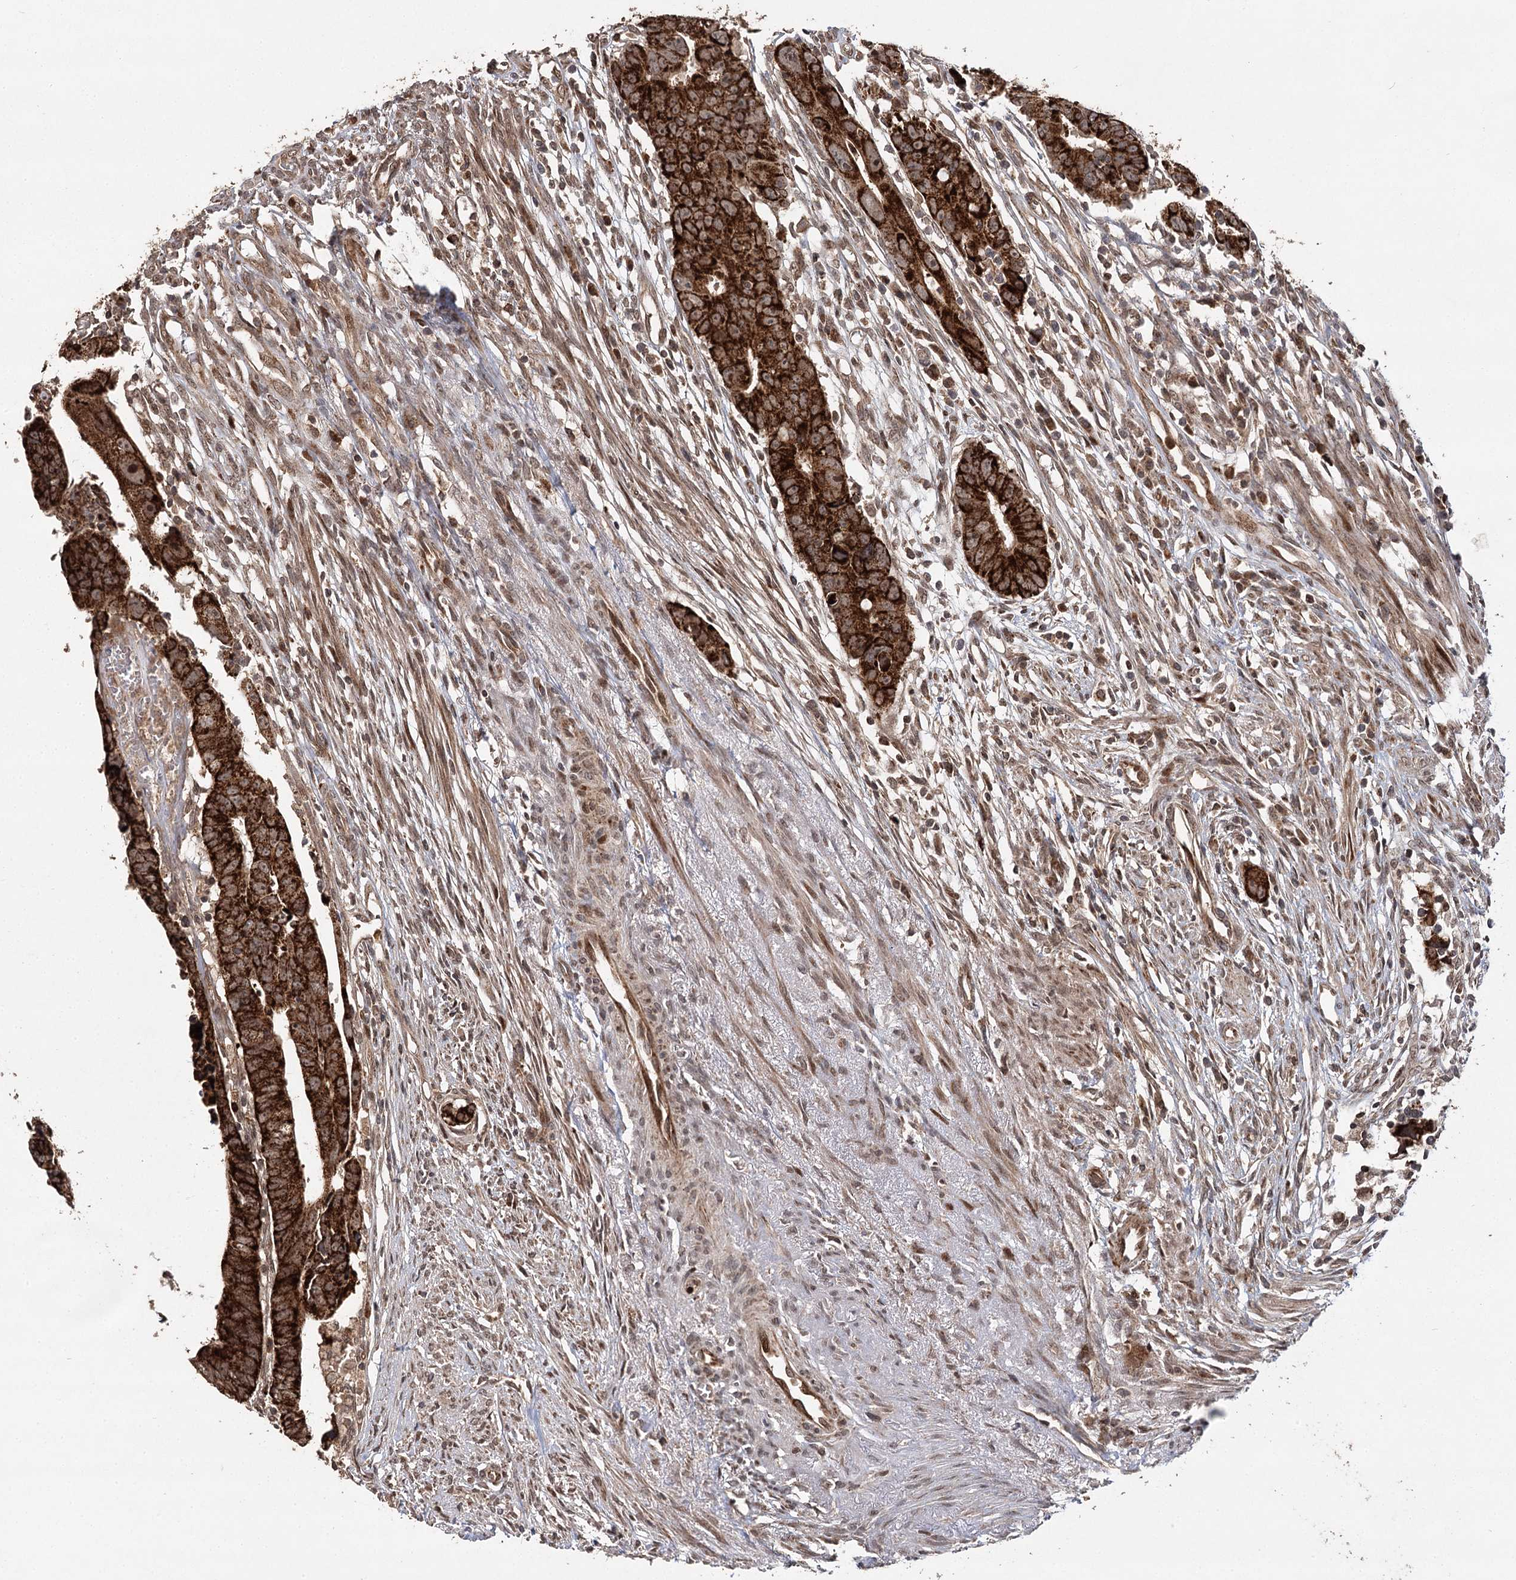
{"staining": {"intensity": "strong", "quantity": ">75%", "location": "cytoplasmic/membranous"}, "tissue": "colorectal cancer", "cell_type": "Tumor cells", "image_type": "cancer", "snomed": [{"axis": "morphology", "description": "Adenocarcinoma, NOS"}, {"axis": "topography", "description": "Rectum"}], "caption": "Immunohistochemical staining of human colorectal cancer (adenocarcinoma) exhibits strong cytoplasmic/membranous protein expression in approximately >75% of tumor cells.", "gene": "ZNRF3", "patient": {"sex": "female", "age": 65}}